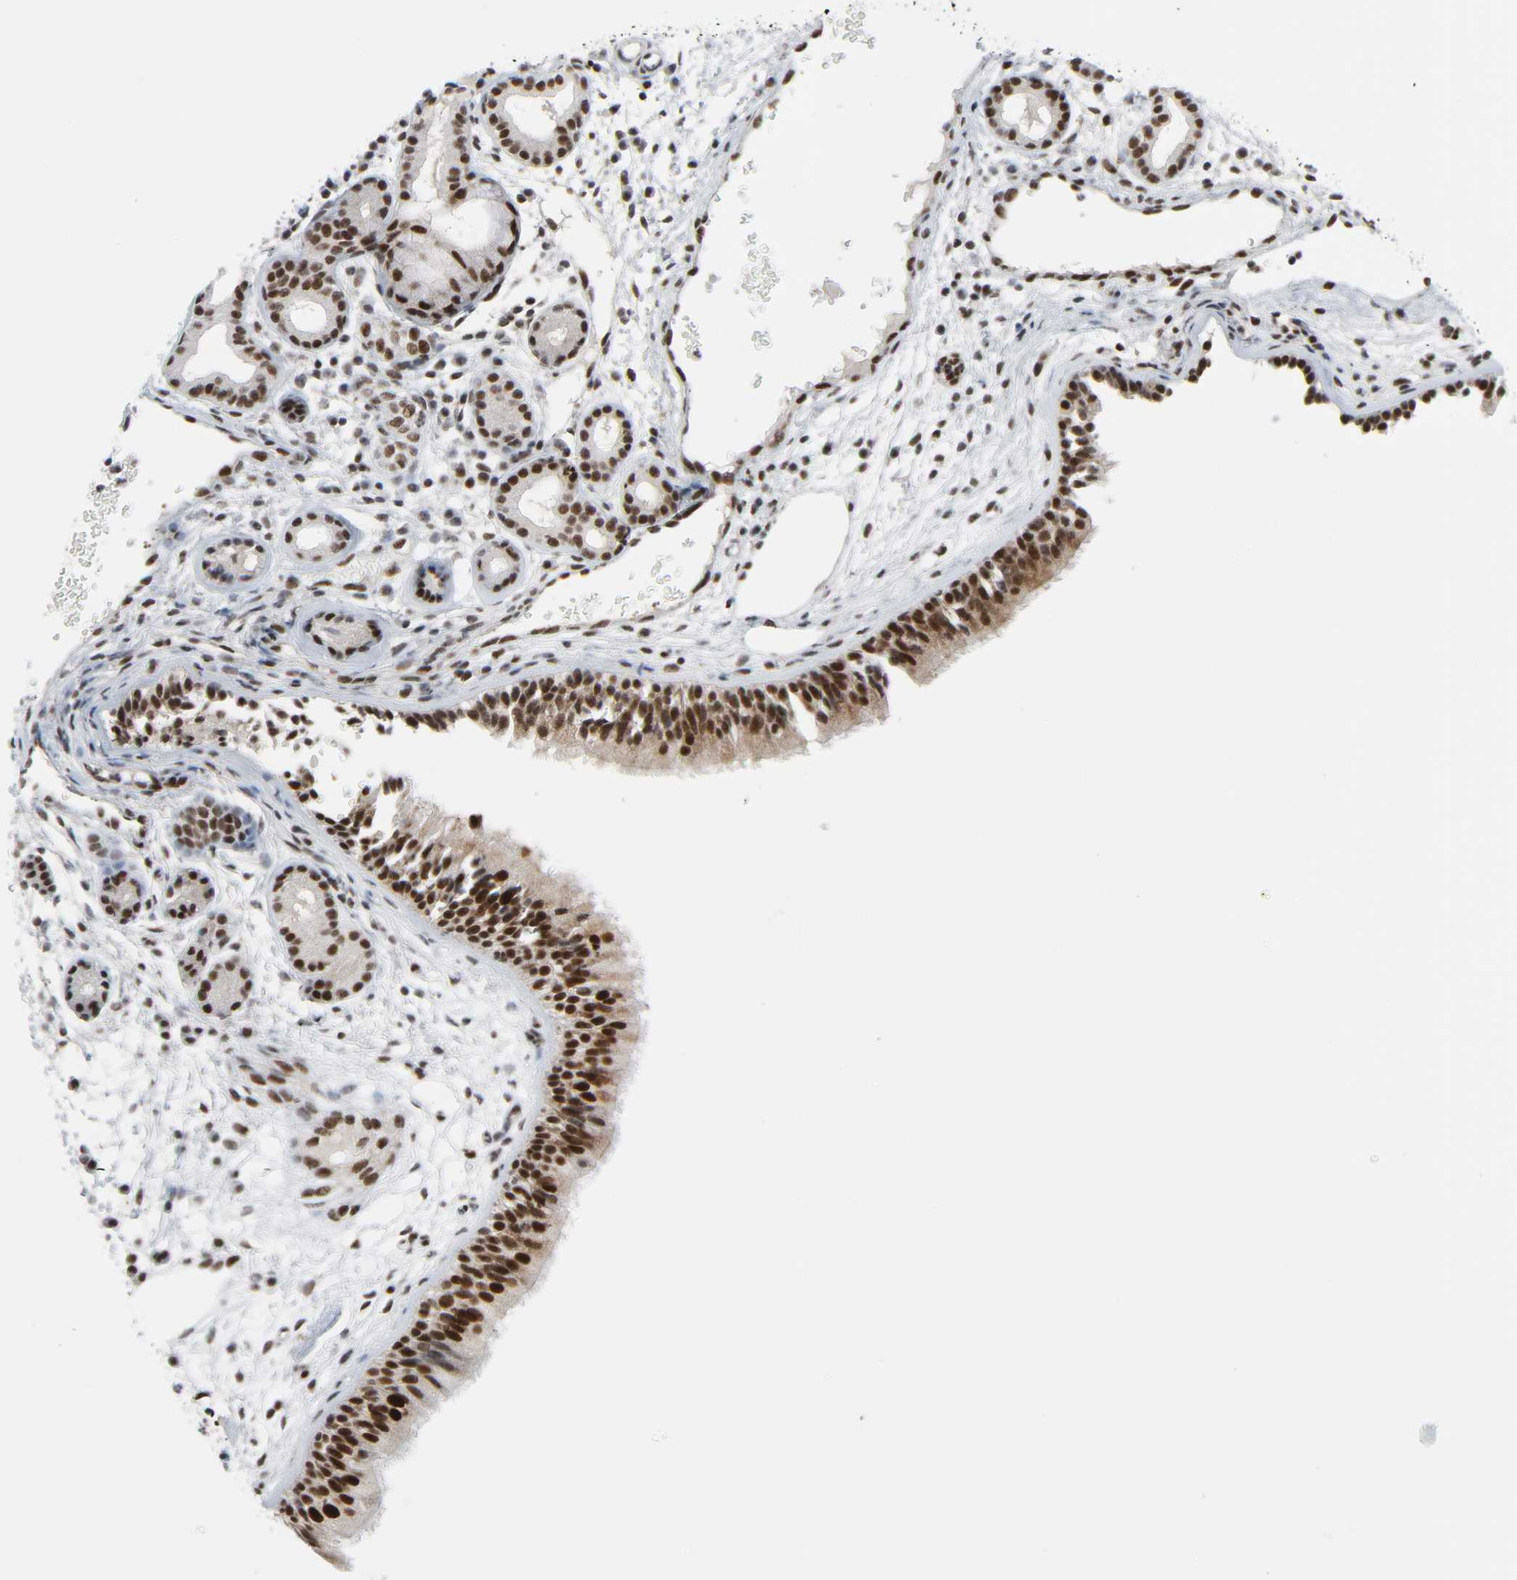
{"staining": {"intensity": "strong", "quantity": ">75%", "location": "nuclear"}, "tissue": "nasopharynx", "cell_type": "Respiratory epithelial cells", "image_type": "normal", "snomed": [{"axis": "morphology", "description": "Normal tissue, NOS"}, {"axis": "morphology", "description": "Inflammation, NOS"}, {"axis": "topography", "description": "Nasopharynx"}], "caption": "This histopathology image displays immunohistochemistry (IHC) staining of normal human nasopharynx, with high strong nuclear staining in about >75% of respiratory epithelial cells.", "gene": "CDK7", "patient": {"sex": "female", "age": 55}}